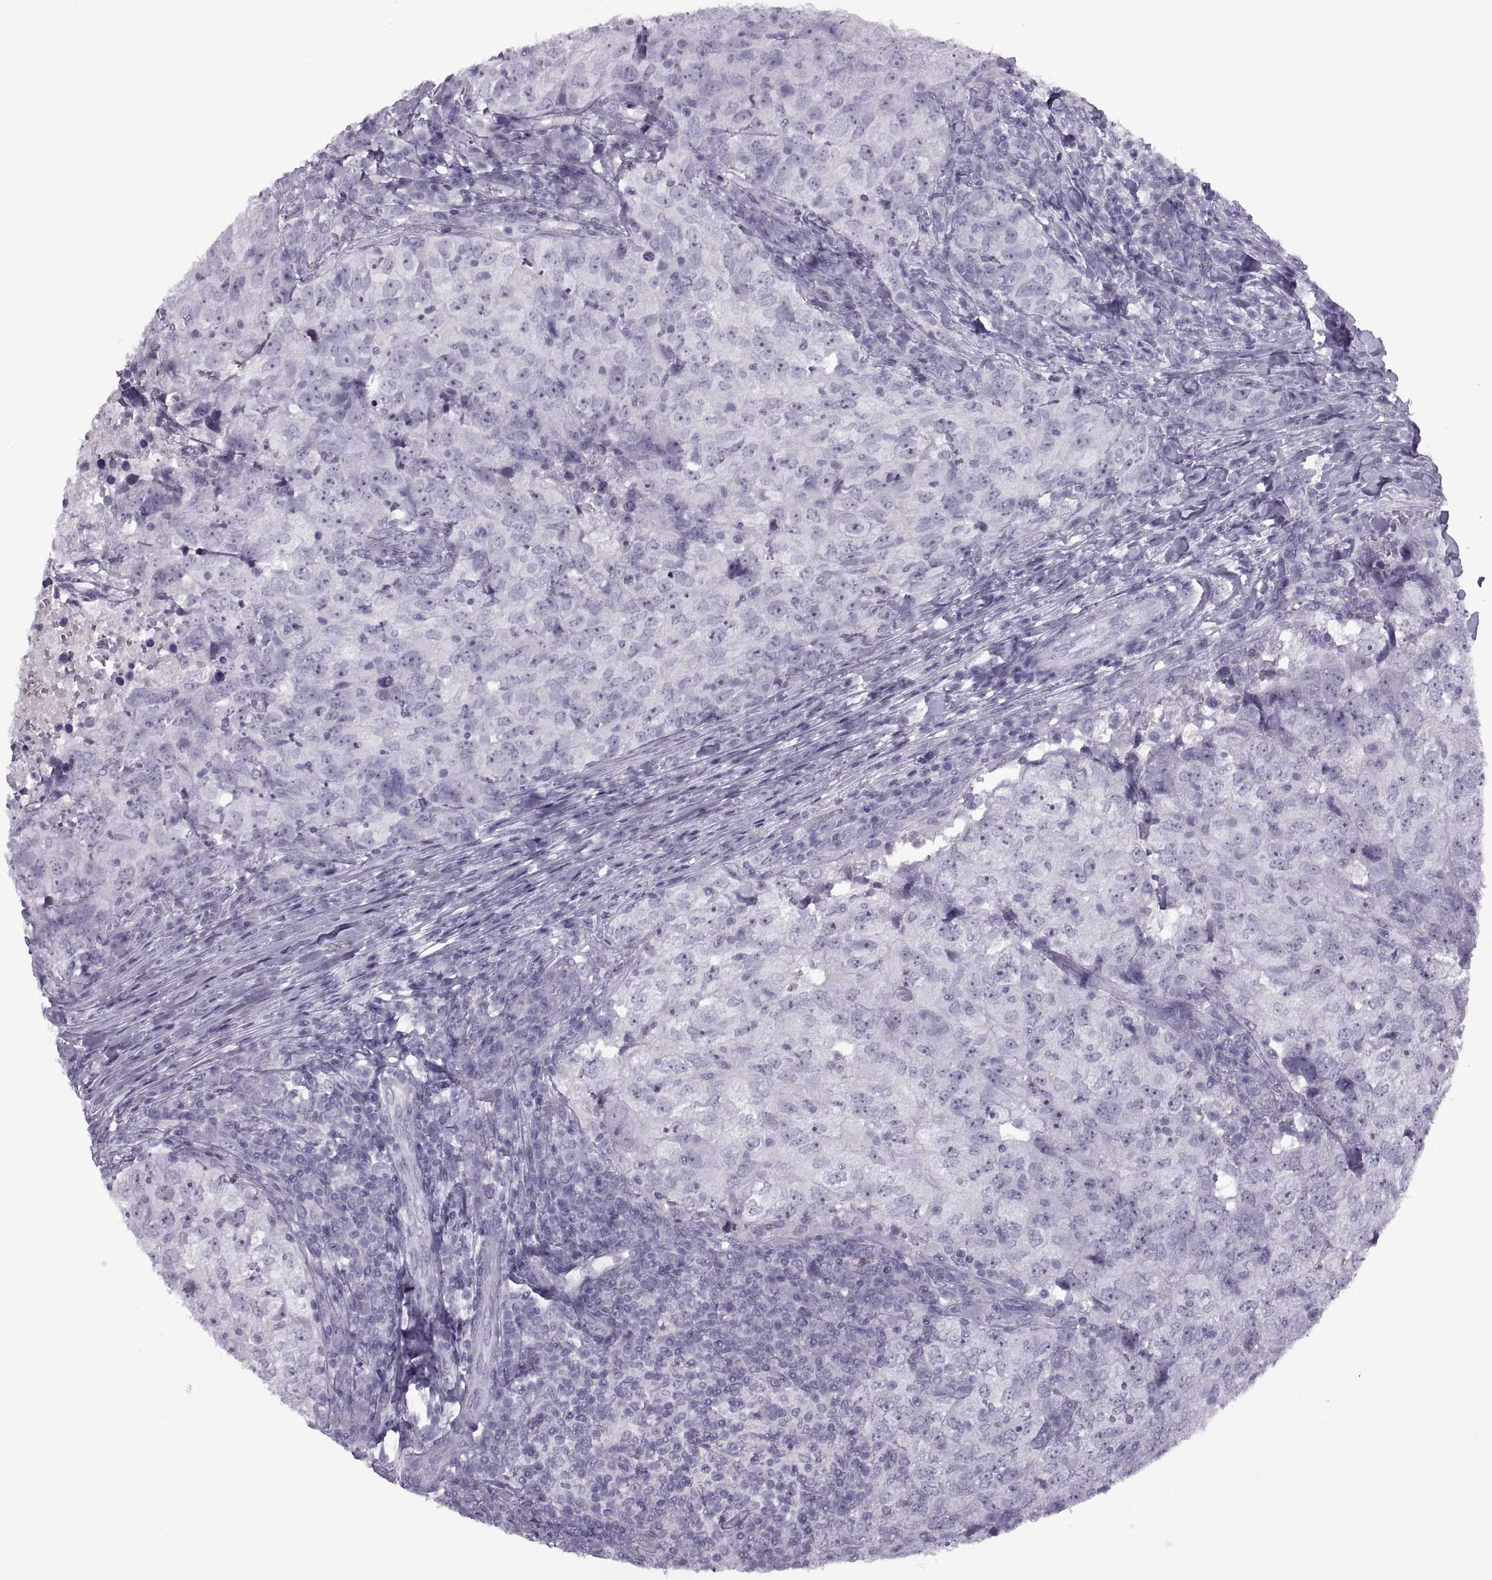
{"staining": {"intensity": "negative", "quantity": "none", "location": "none"}, "tissue": "breast cancer", "cell_type": "Tumor cells", "image_type": "cancer", "snomed": [{"axis": "morphology", "description": "Duct carcinoma"}, {"axis": "topography", "description": "Breast"}], "caption": "This is an immunohistochemistry (IHC) photomicrograph of infiltrating ductal carcinoma (breast). There is no positivity in tumor cells.", "gene": "FAM24A", "patient": {"sex": "female", "age": 30}}